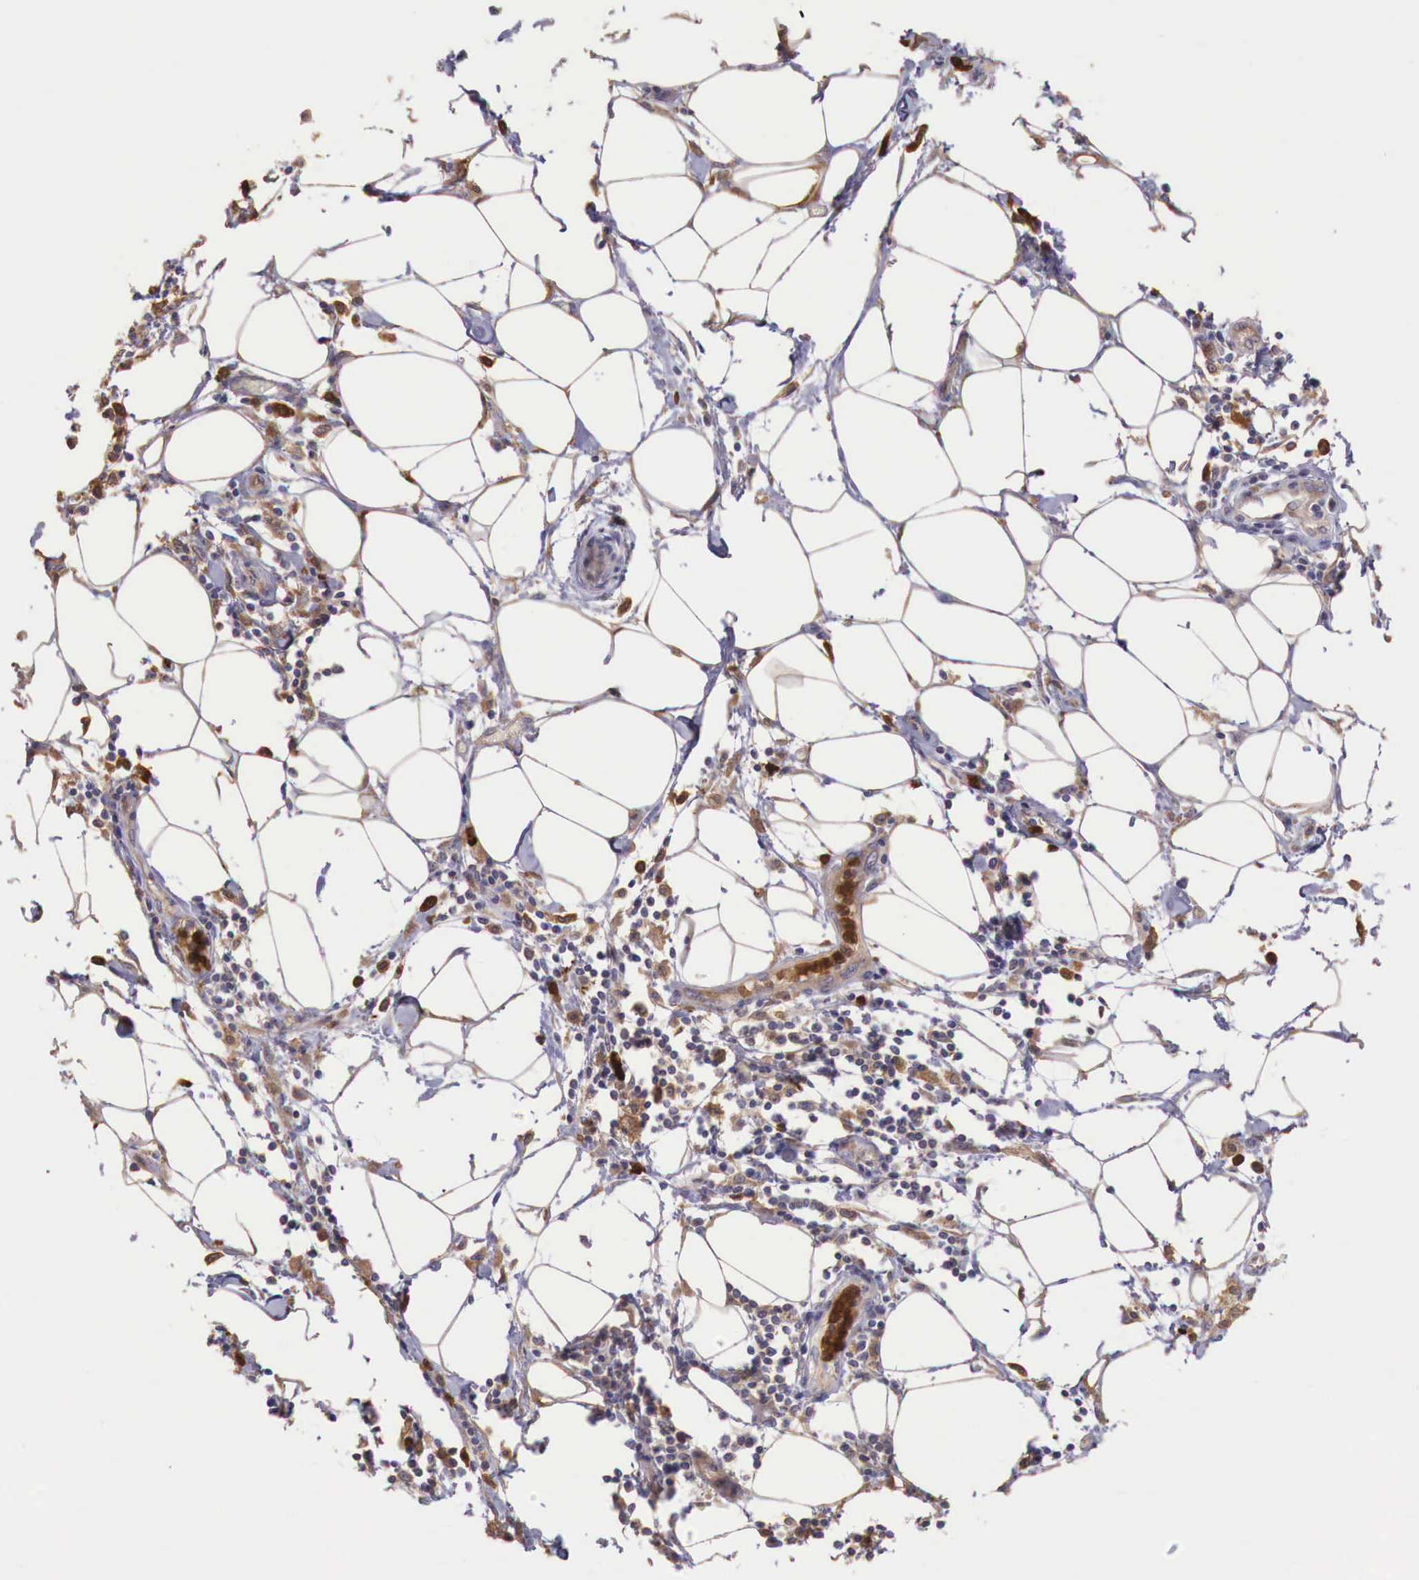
{"staining": {"intensity": "weak", "quantity": ">75%", "location": "cytoplasmic/membranous"}, "tissue": "pancreatic cancer", "cell_type": "Tumor cells", "image_type": "cancer", "snomed": [{"axis": "morphology", "description": "Adenocarcinoma, NOS"}, {"axis": "topography", "description": "Pancreas"}], "caption": "Pancreatic adenocarcinoma tissue demonstrates weak cytoplasmic/membranous positivity in approximately >75% of tumor cells The staining was performed using DAB, with brown indicating positive protein expression. Nuclei are stained blue with hematoxylin.", "gene": "GAB2", "patient": {"sex": "female", "age": 64}}